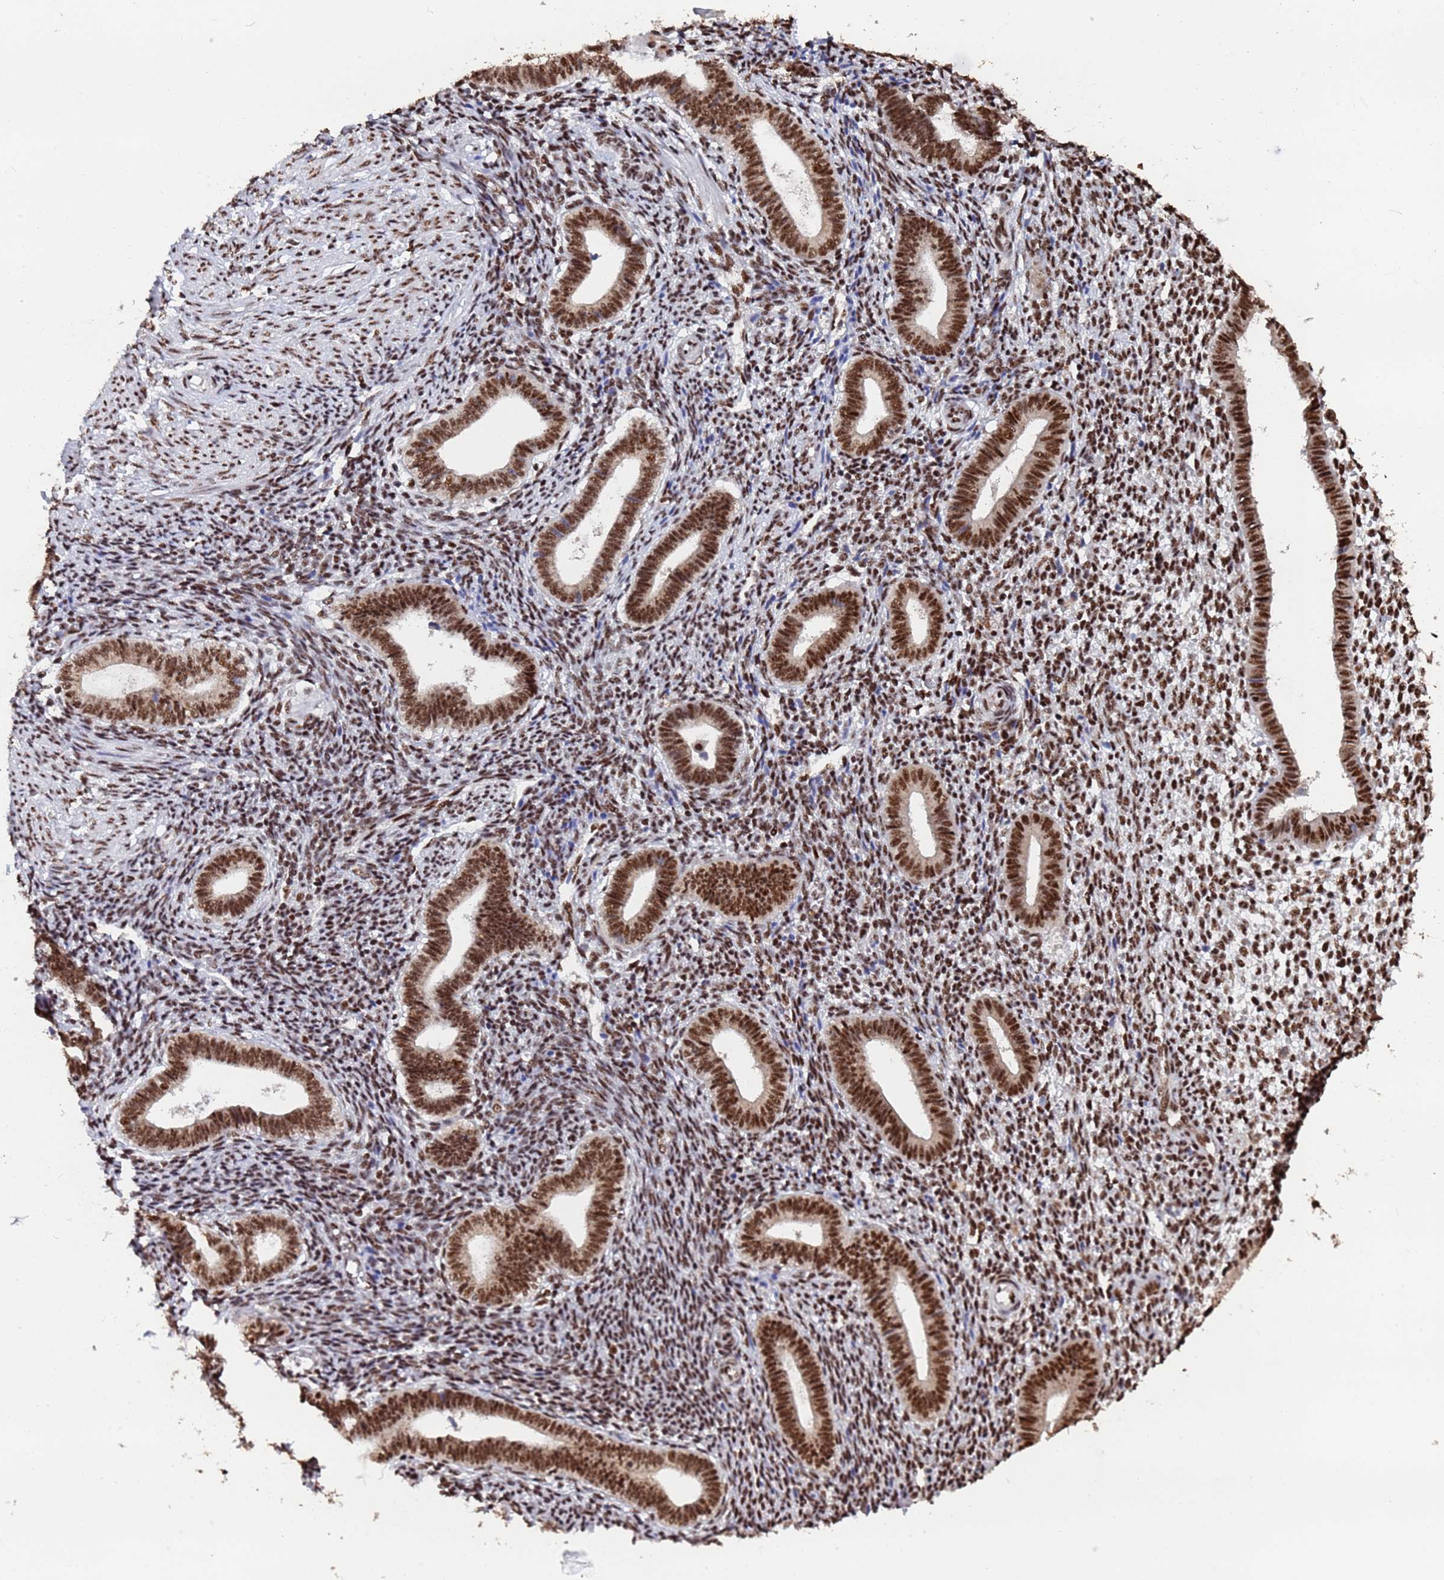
{"staining": {"intensity": "moderate", "quantity": ">75%", "location": "nuclear"}, "tissue": "endometrium", "cell_type": "Cells in endometrial stroma", "image_type": "normal", "snomed": [{"axis": "morphology", "description": "Normal tissue, NOS"}, {"axis": "topography", "description": "Endometrium"}], "caption": "The immunohistochemical stain shows moderate nuclear positivity in cells in endometrial stroma of benign endometrium. (IHC, brightfield microscopy, high magnification).", "gene": "SF3B2", "patient": {"sex": "female", "age": 44}}